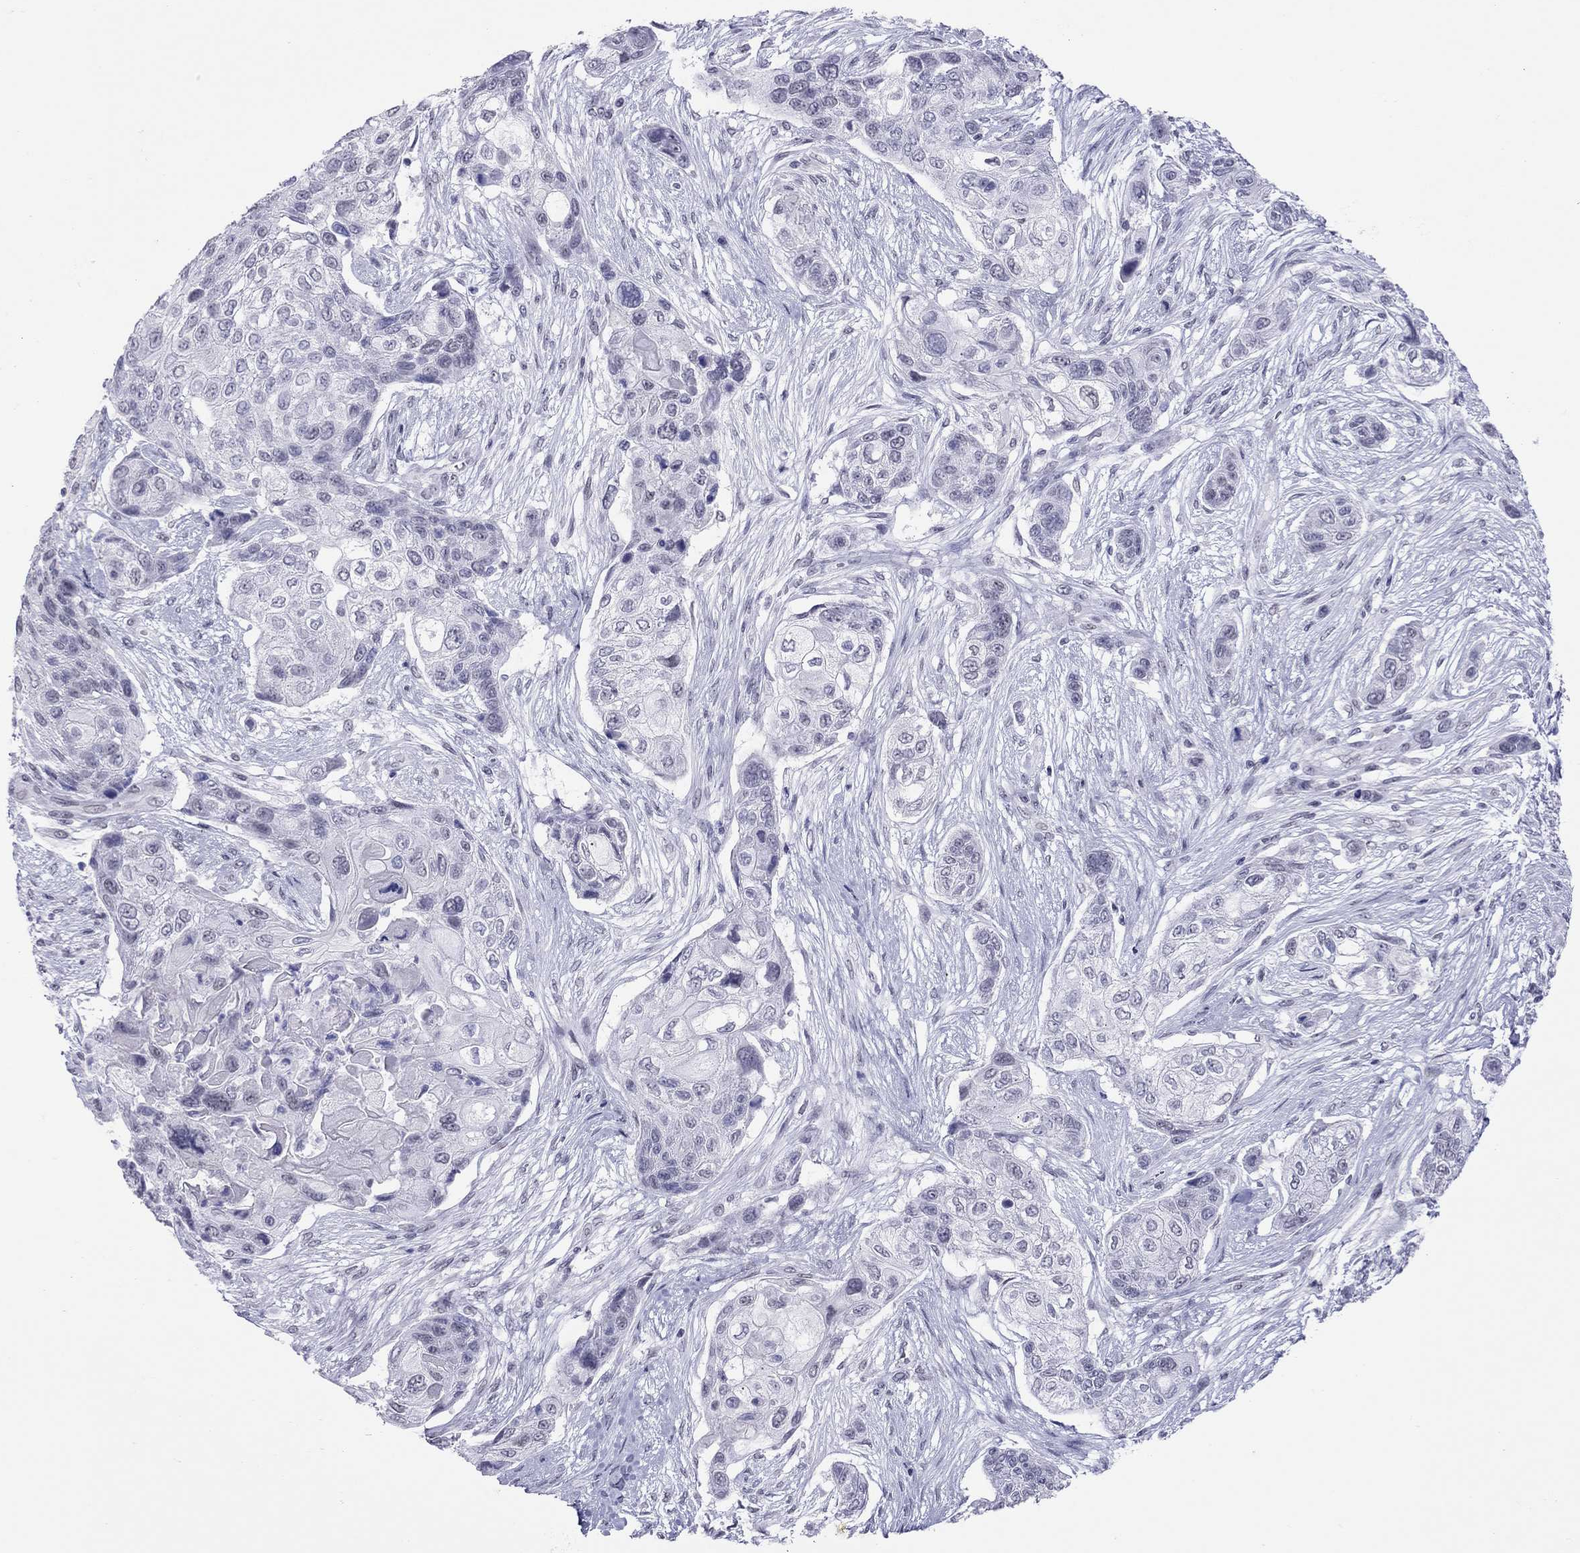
{"staining": {"intensity": "negative", "quantity": "none", "location": "none"}, "tissue": "lung cancer", "cell_type": "Tumor cells", "image_type": "cancer", "snomed": [{"axis": "morphology", "description": "Squamous cell carcinoma, NOS"}, {"axis": "topography", "description": "Lung"}], "caption": "Photomicrograph shows no protein staining in tumor cells of lung cancer tissue.", "gene": "JHY", "patient": {"sex": "male", "age": 69}}